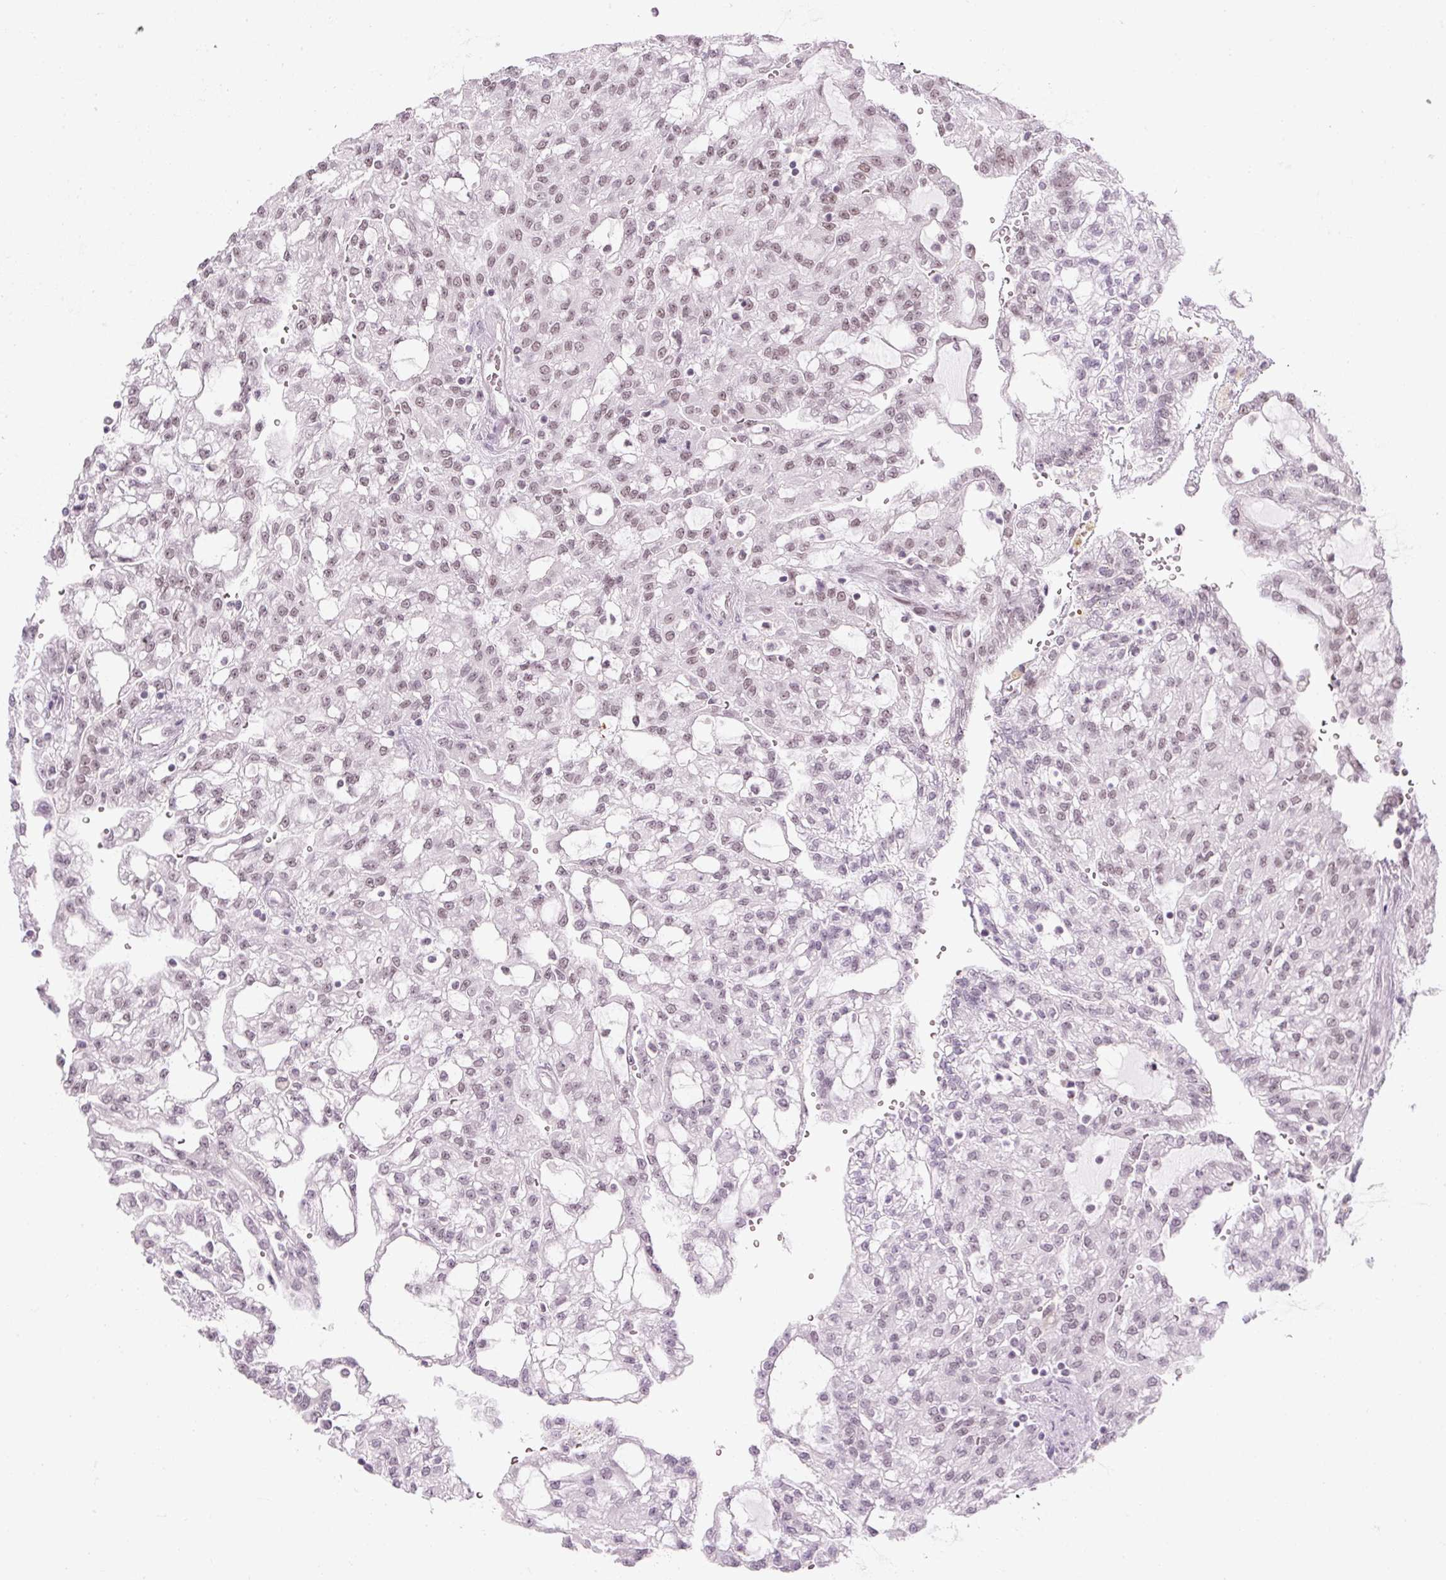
{"staining": {"intensity": "weak", "quantity": "<25%", "location": "nuclear"}, "tissue": "renal cancer", "cell_type": "Tumor cells", "image_type": "cancer", "snomed": [{"axis": "morphology", "description": "Adenocarcinoma, NOS"}, {"axis": "topography", "description": "Kidney"}], "caption": "Protein analysis of renal cancer displays no significant expression in tumor cells. The staining is performed using DAB brown chromogen with nuclei counter-stained in using hematoxylin.", "gene": "U2AF2", "patient": {"sex": "male", "age": 63}}